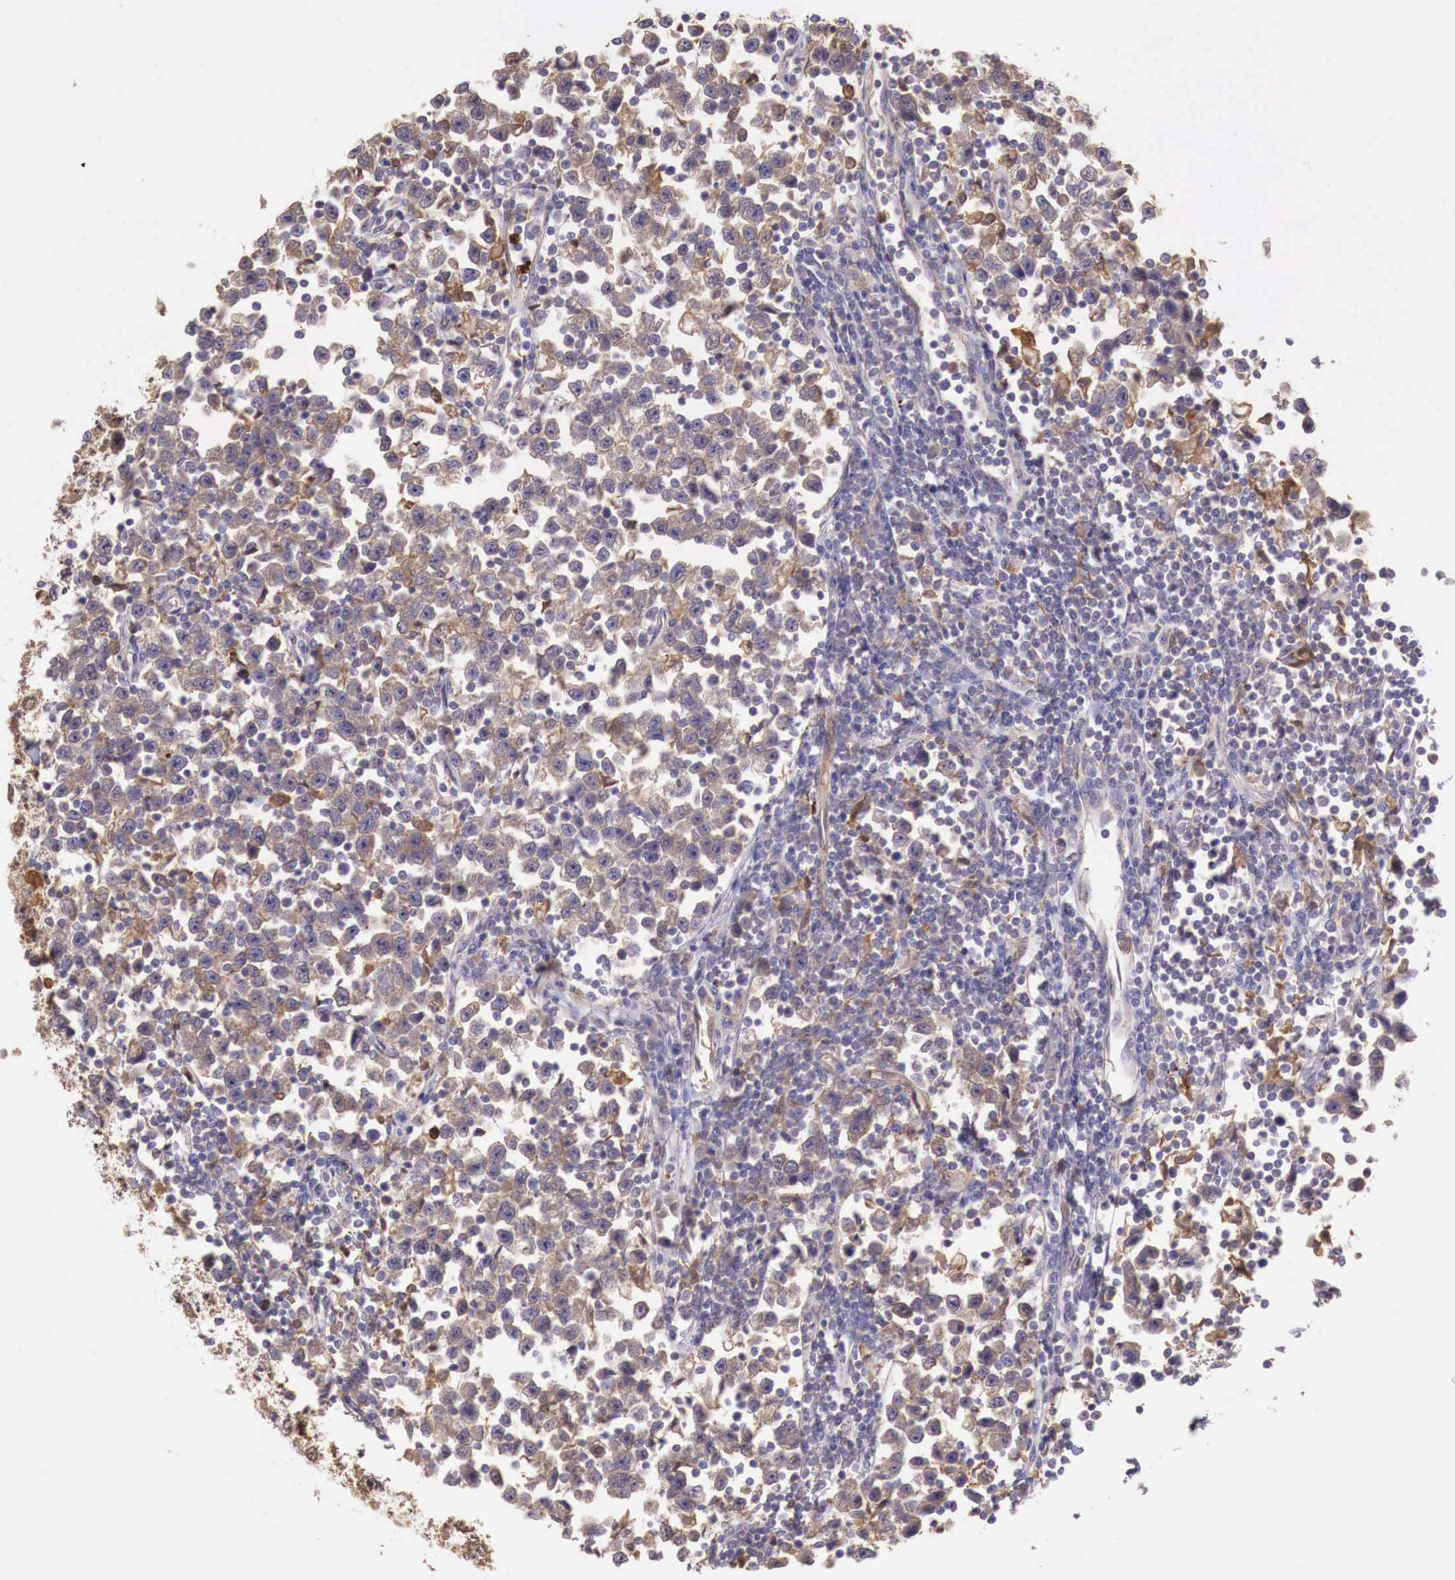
{"staining": {"intensity": "weak", "quantity": ">75%", "location": "cytoplasmic/membranous"}, "tissue": "testis cancer", "cell_type": "Tumor cells", "image_type": "cancer", "snomed": [{"axis": "morphology", "description": "Seminoma, NOS"}, {"axis": "topography", "description": "Testis"}], "caption": "Seminoma (testis) was stained to show a protein in brown. There is low levels of weak cytoplasmic/membranous staining in about >75% of tumor cells.", "gene": "GAB2", "patient": {"sex": "male", "age": 43}}